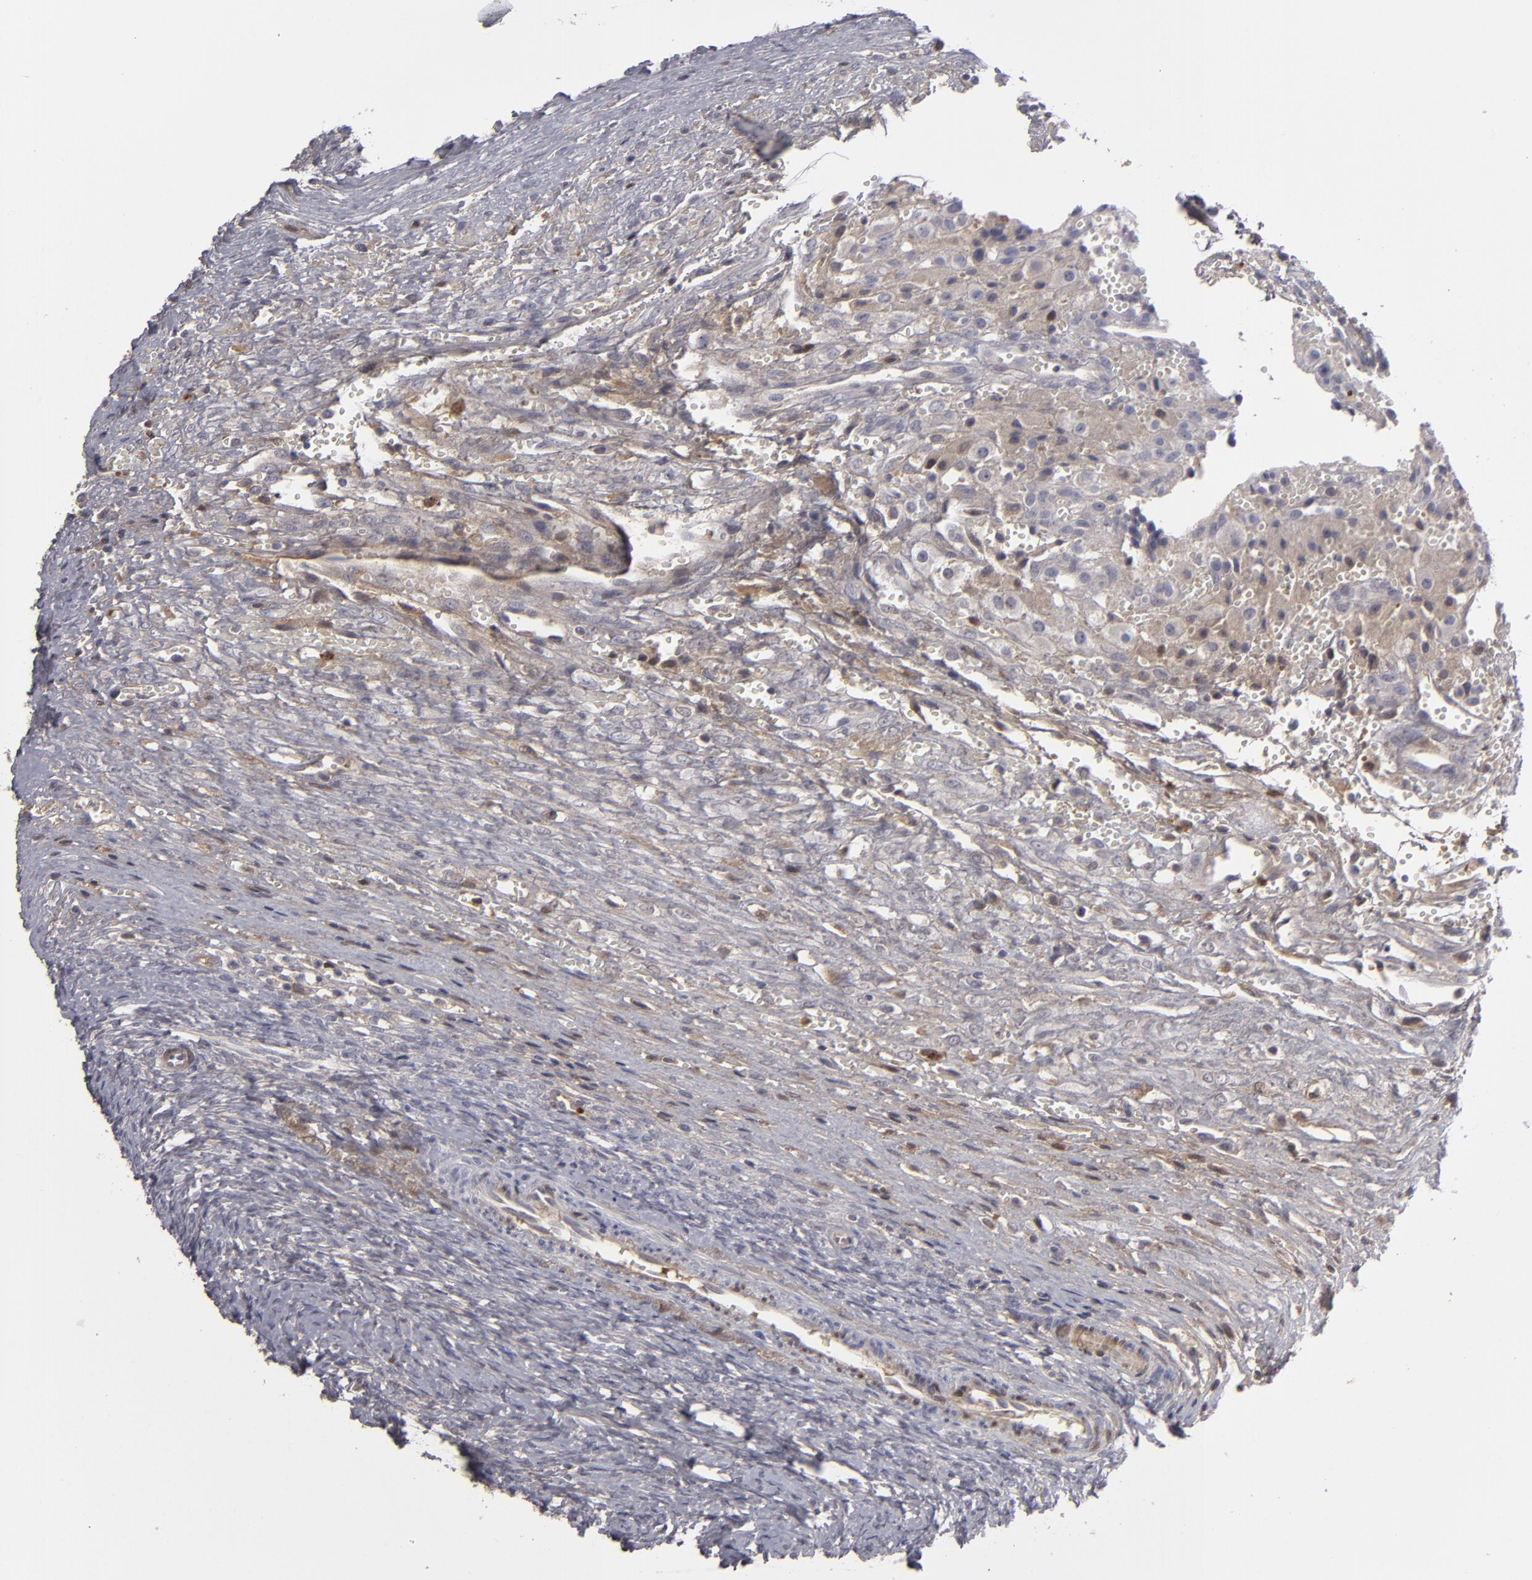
{"staining": {"intensity": "weak", "quantity": "25%-75%", "location": "cytoplasmic/membranous"}, "tissue": "ovary", "cell_type": "Follicle cells", "image_type": "normal", "snomed": [{"axis": "morphology", "description": "Normal tissue, NOS"}, {"axis": "topography", "description": "Ovary"}], "caption": "Weak cytoplasmic/membranous protein staining is seen in approximately 25%-75% of follicle cells in ovary.", "gene": "LRG1", "patient": {"sex": "female", "age": 56}}